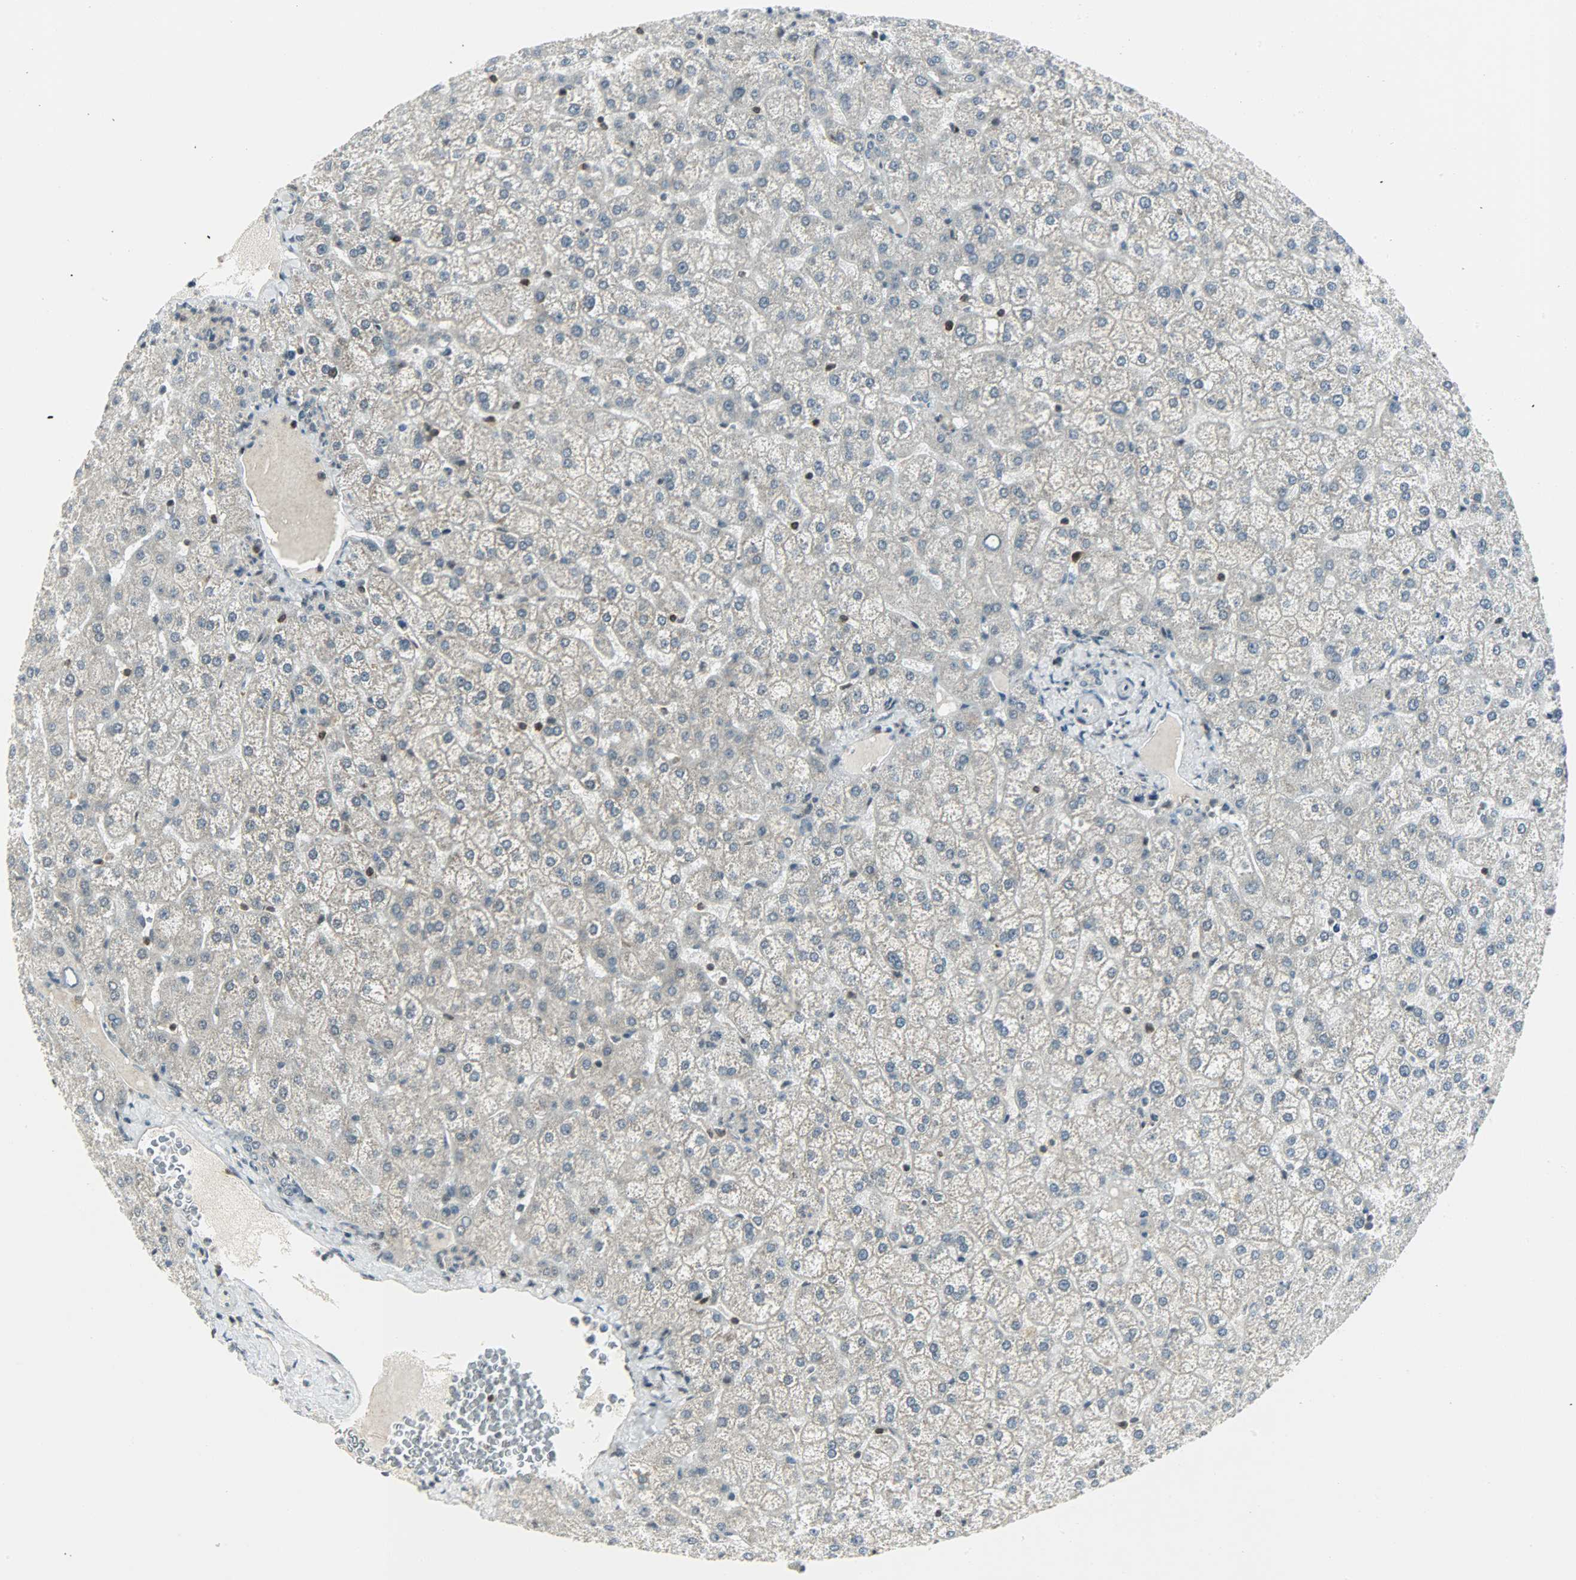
{"staining": {"intensity": "weak", "quantity": ">75%", "location": "cytoplasmic/membranous"}, "tissue": "liver", "cell_type": "Cholangiocytes", "image_type": "normal", "snomed": [{"axis": "morphology", "description": "Normal tissue, NOS"}, {"axis": "topography", "description": "Liver"}], "caption": "A brown stain highlights weak cytoplasmic/membranous positivity of a protein in cholangiocytes of benign liver.", "gene": "IL15", "patient": {"sex": "female", "age": 32}}